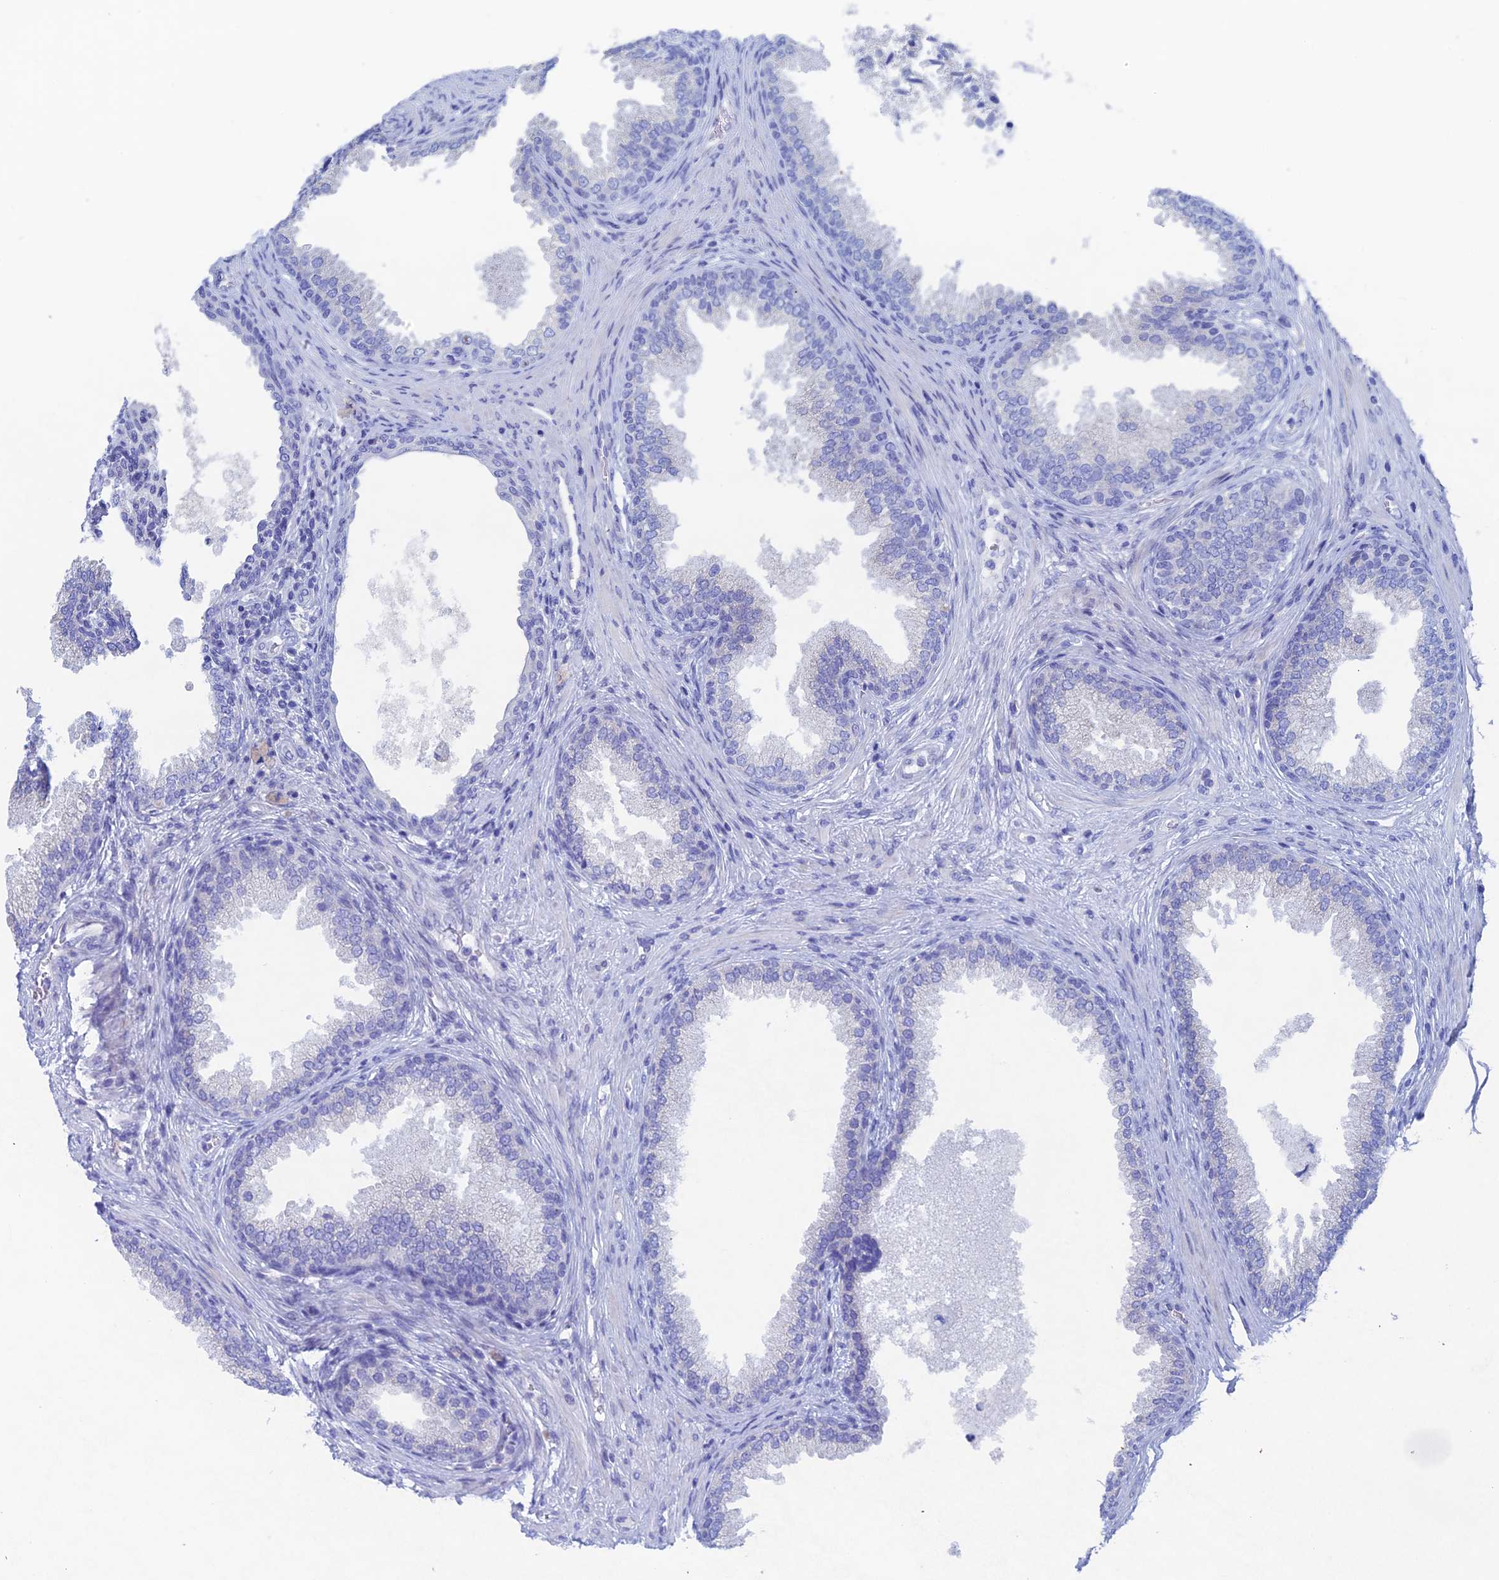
{"staining": {"intensity": "moderate", "quantity": "<25%", "location": "cytoplasmic/membranous"}, "tissue": "prostate", "cell_type": "Glandular cells", "image_type": "normal", "snomed": [{"axis": "morphology", "description": "Normal tissue, NOS"}, {"axis": "topography", "description": "Prostate"}], "caption": "Protein staining demonstrates moderate cytoplasmic/membranous positivity in about <25% of glandular cells in unremarkable prostate.", "gene": "PSMC3IP", "patient": {"sex": "male", "age": 76}}